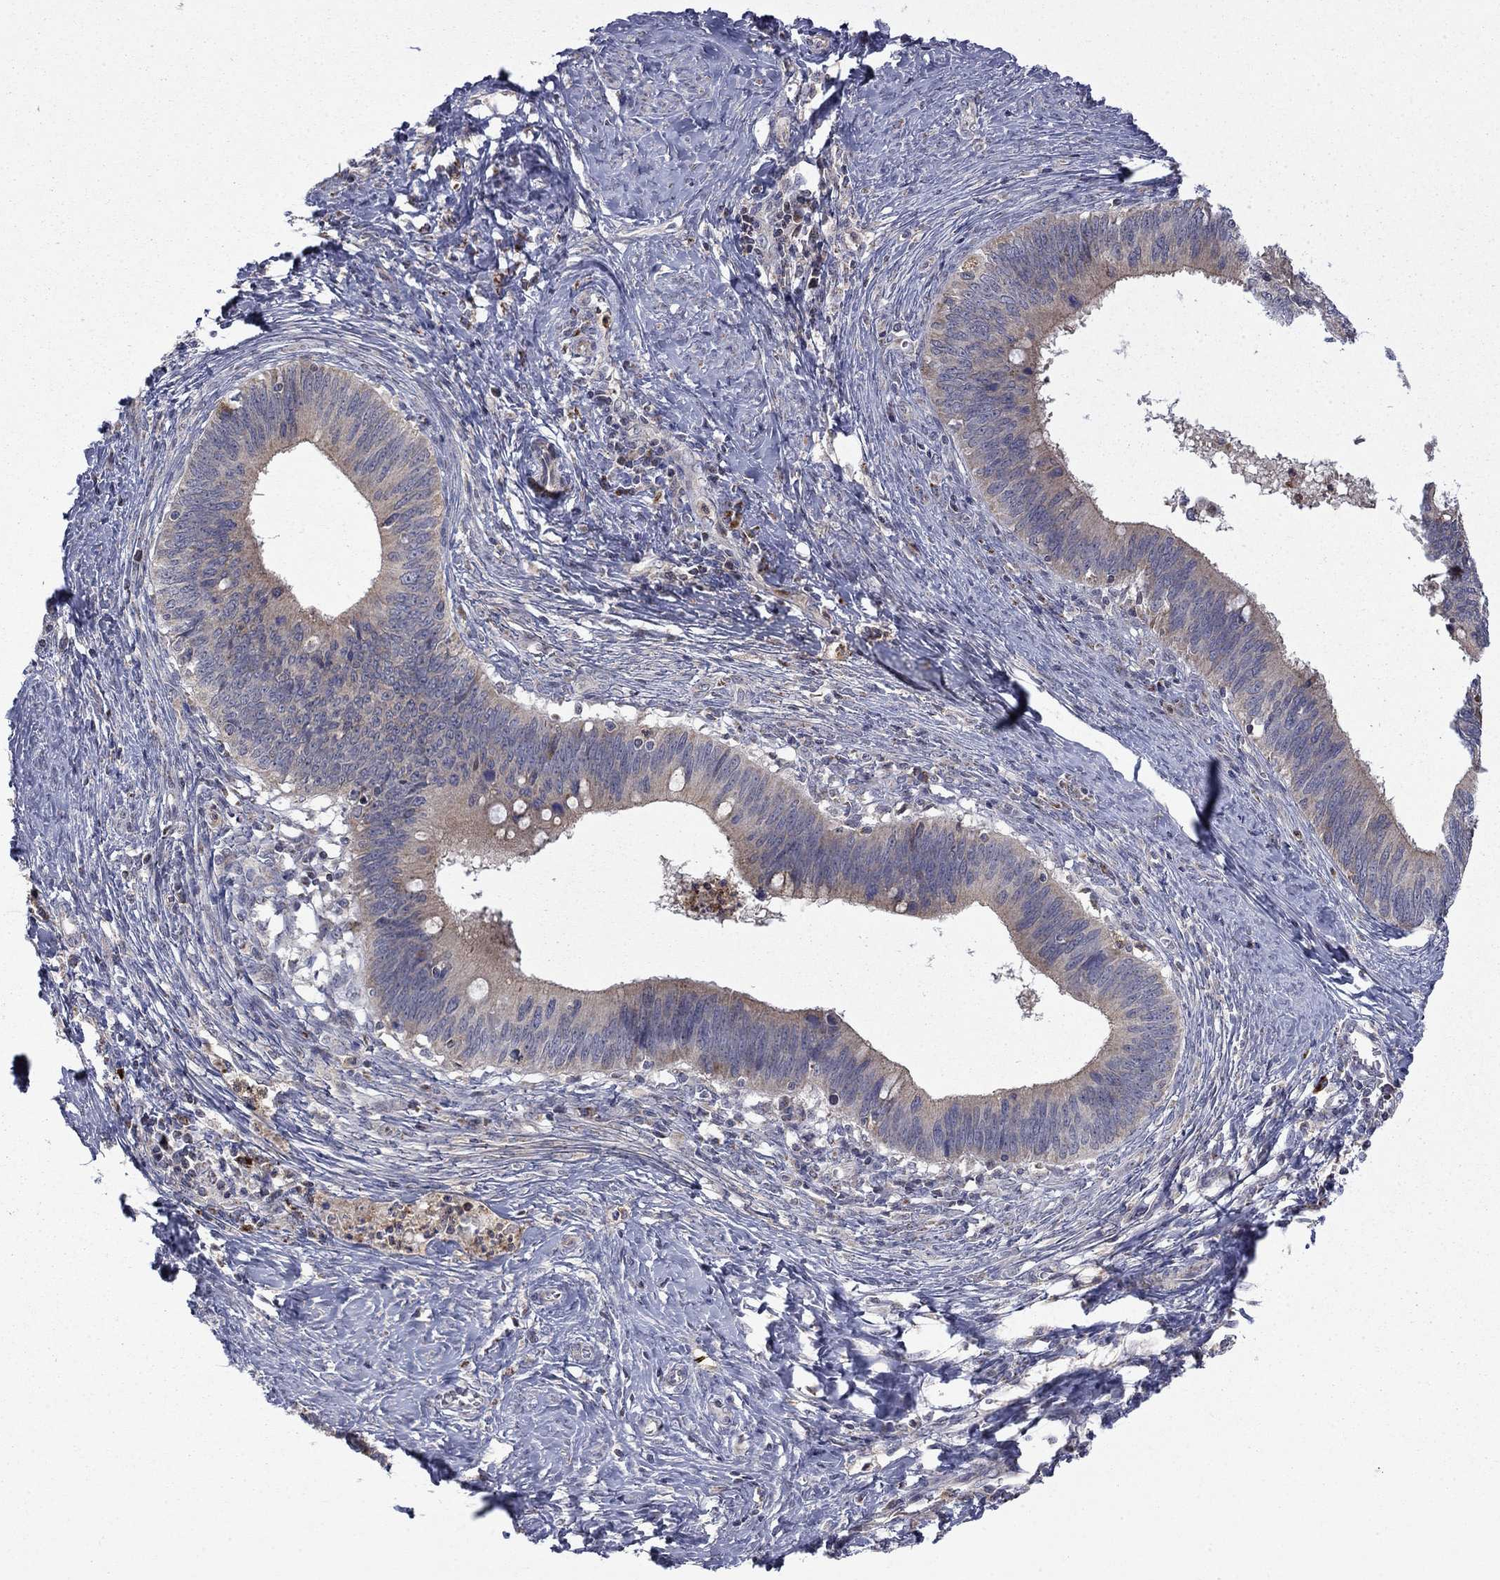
{"staining": {"intensity": "moderate", "quantity": "<25%", "location": "cytoplasmic/membranous"}, "tissue": "cervical cancer", "cell_type": "Tumor cells", "image_type": "cancer", "snomed": [{"axis": "morphology", "description": "Adenocarcinoma, NOS"}, {"axis": "topography", "description": "Cervix"}], "caption": "A photomicrograph of human cervical adenocarcinoma stained for a protein demonstrates moderate cytoplasmic/membranous brown staining in tumor cells. (IHC, brightfield microscopy, high magnification).", "gene": "DOP1B", "patient": {"sex": "female", "age": 42}}